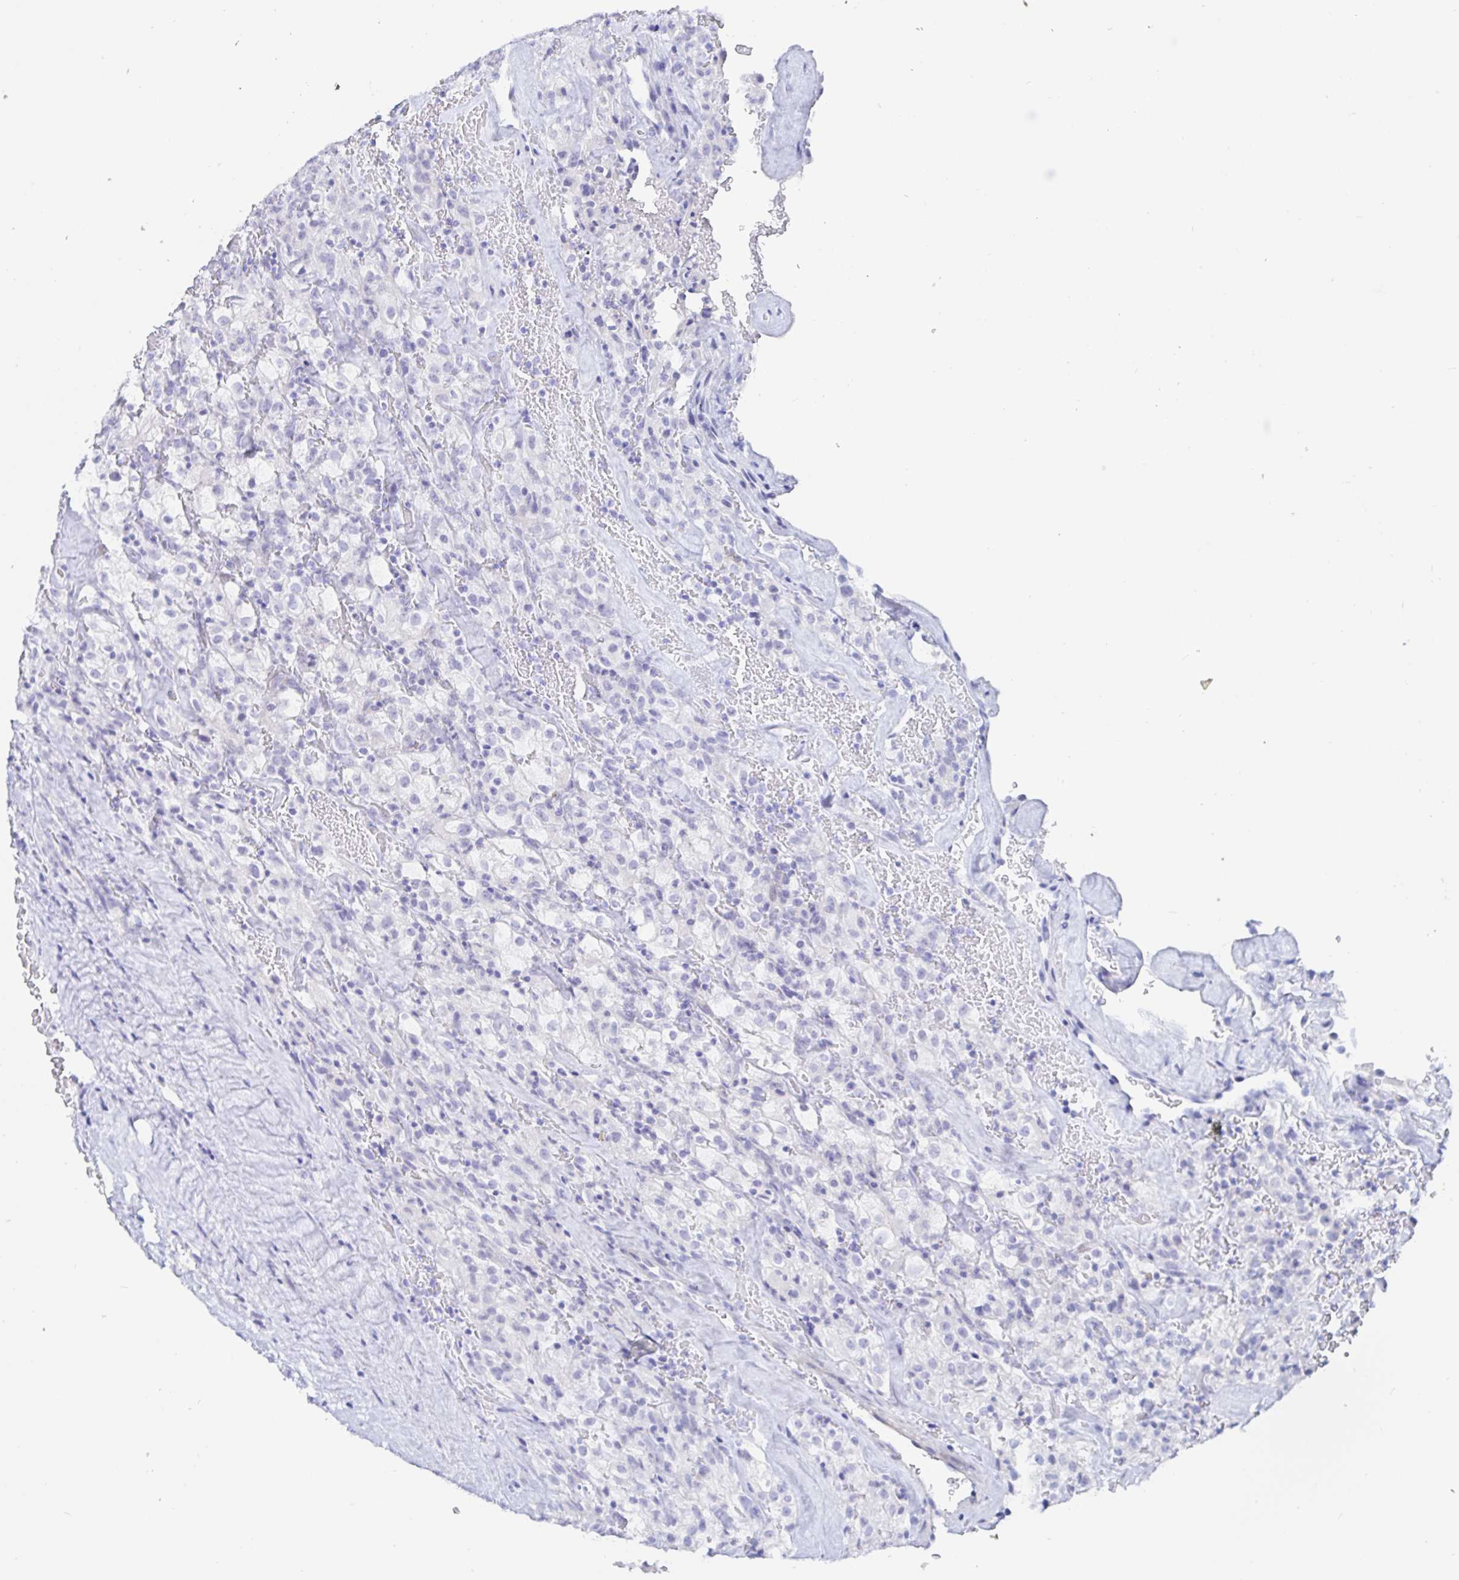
{"staining": {"intensity": "negative", "quantity": "none", "location": "none"}, "tissue": "renal cancer", "cell_type": "Tumor cells", "image_type": "cancer", "snomed": [{"axis": "morphology", "description": "Adenocarcinoma, NOS"}, {"axis": "topography", "description": "Kidney"}], "caption": "IHC image of renal cancer stained for a protein (brown), which demonstrates no staining in tumor cells. (DAB (3,3'-diaminobenzidine) IHC visualized using brightfield microscopy, high magnification).", "gene": "KCNH6", "patient": {"sex": "female", "age": 74}}